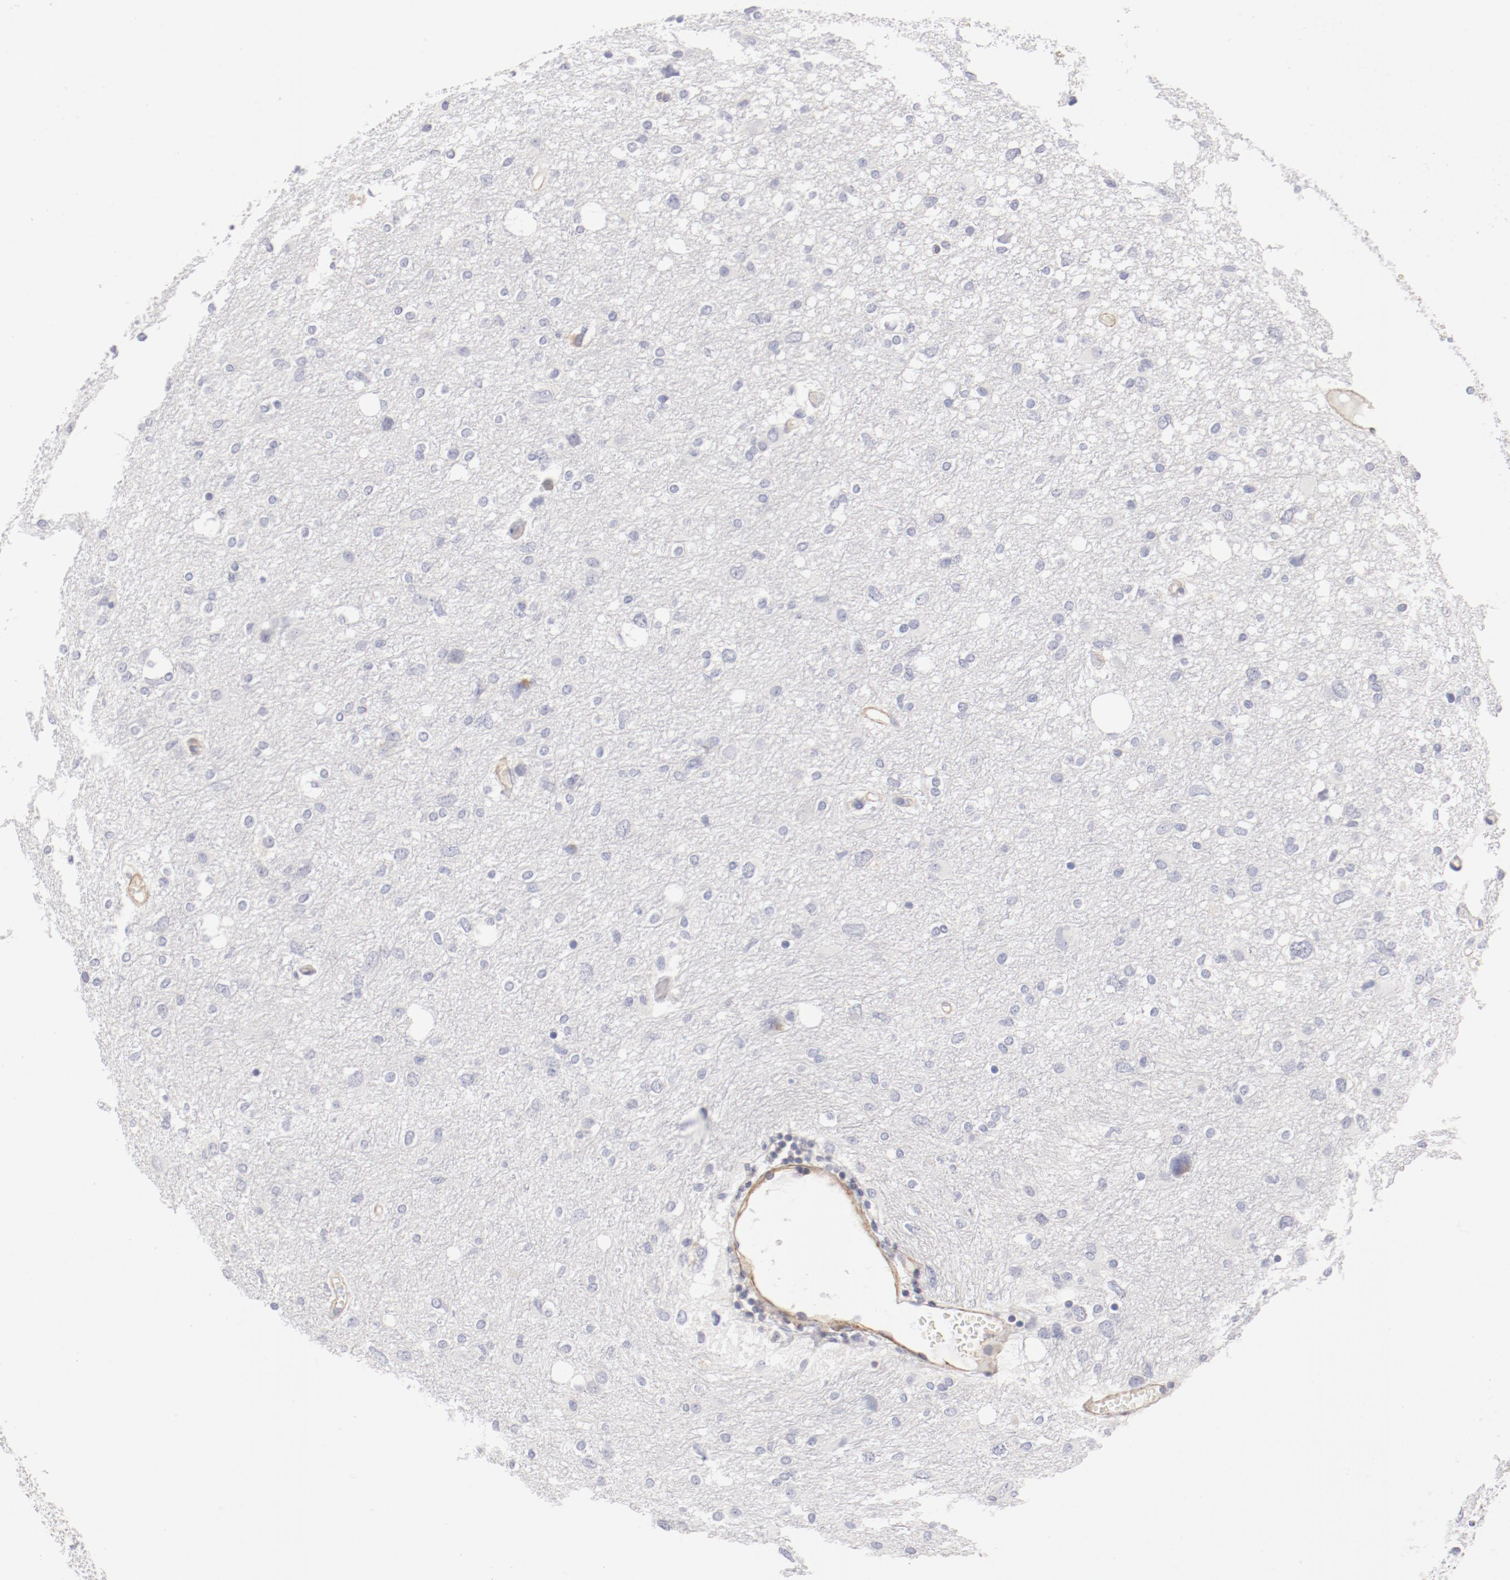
{"staining": {"intensity": "negative", "quantity": "none", "location": "none"}, "tissue": "glioma", "cell_type": "Tumor cells", "image_type": "cancer", "snomed": [{"axis": "morphology", "description": "Glioma, malignant, High grade"}, {"axis": "topography", "description": "Brain"}], "caption": "Tumor cells are negative for brown protein staining in malignant glioma (high-grade). The staining is performed using DAB (3,3'-diaminobenzidine) brown chromogen with nuclei counter-stained in using hematoxylin.", "gene": "LAX1", "patient": {"sex": "female", "age": 59}}